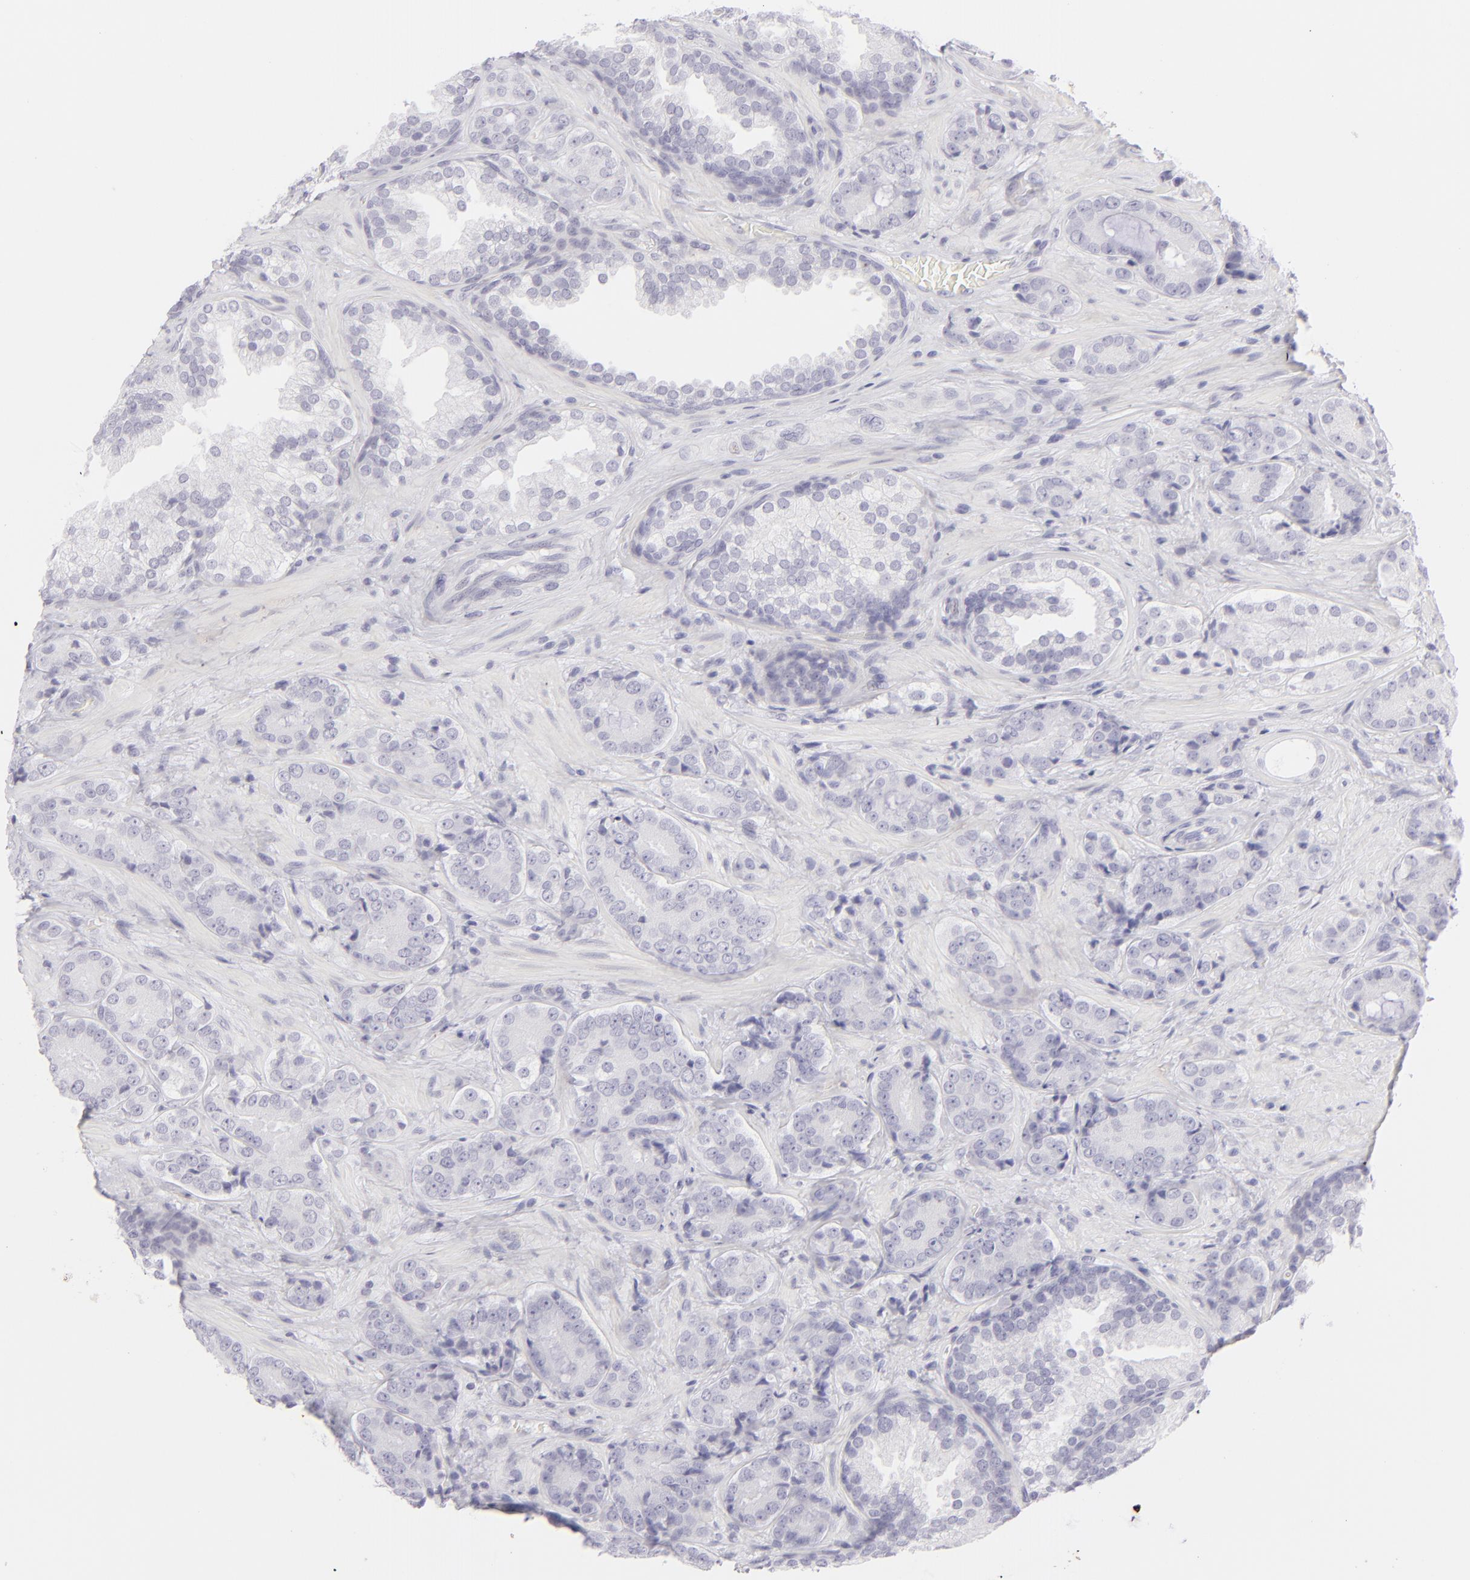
{"staining": {"intensity": "negative", "quantity": "none", "location": "none"}, "tissue": "prostate cancer", "cell_type": "Tumor cells", "image_type": "cancer", "snomed": [{"axis": "morphology", "description": "Adenocarcinoma, High grade"}, {"axis": "topography", "description": "Prostate"}], "caption": "This is a image of immunohistochemistry (IHC) staining of prostate cancer, which shows no expression in tumor cells. (DAB (3,3'-diaminobenzidine) immunohistochemistry with hematoxylin counter stain).", "gene": "FCER2", "patient": {"sex": "male", "age": 70}}